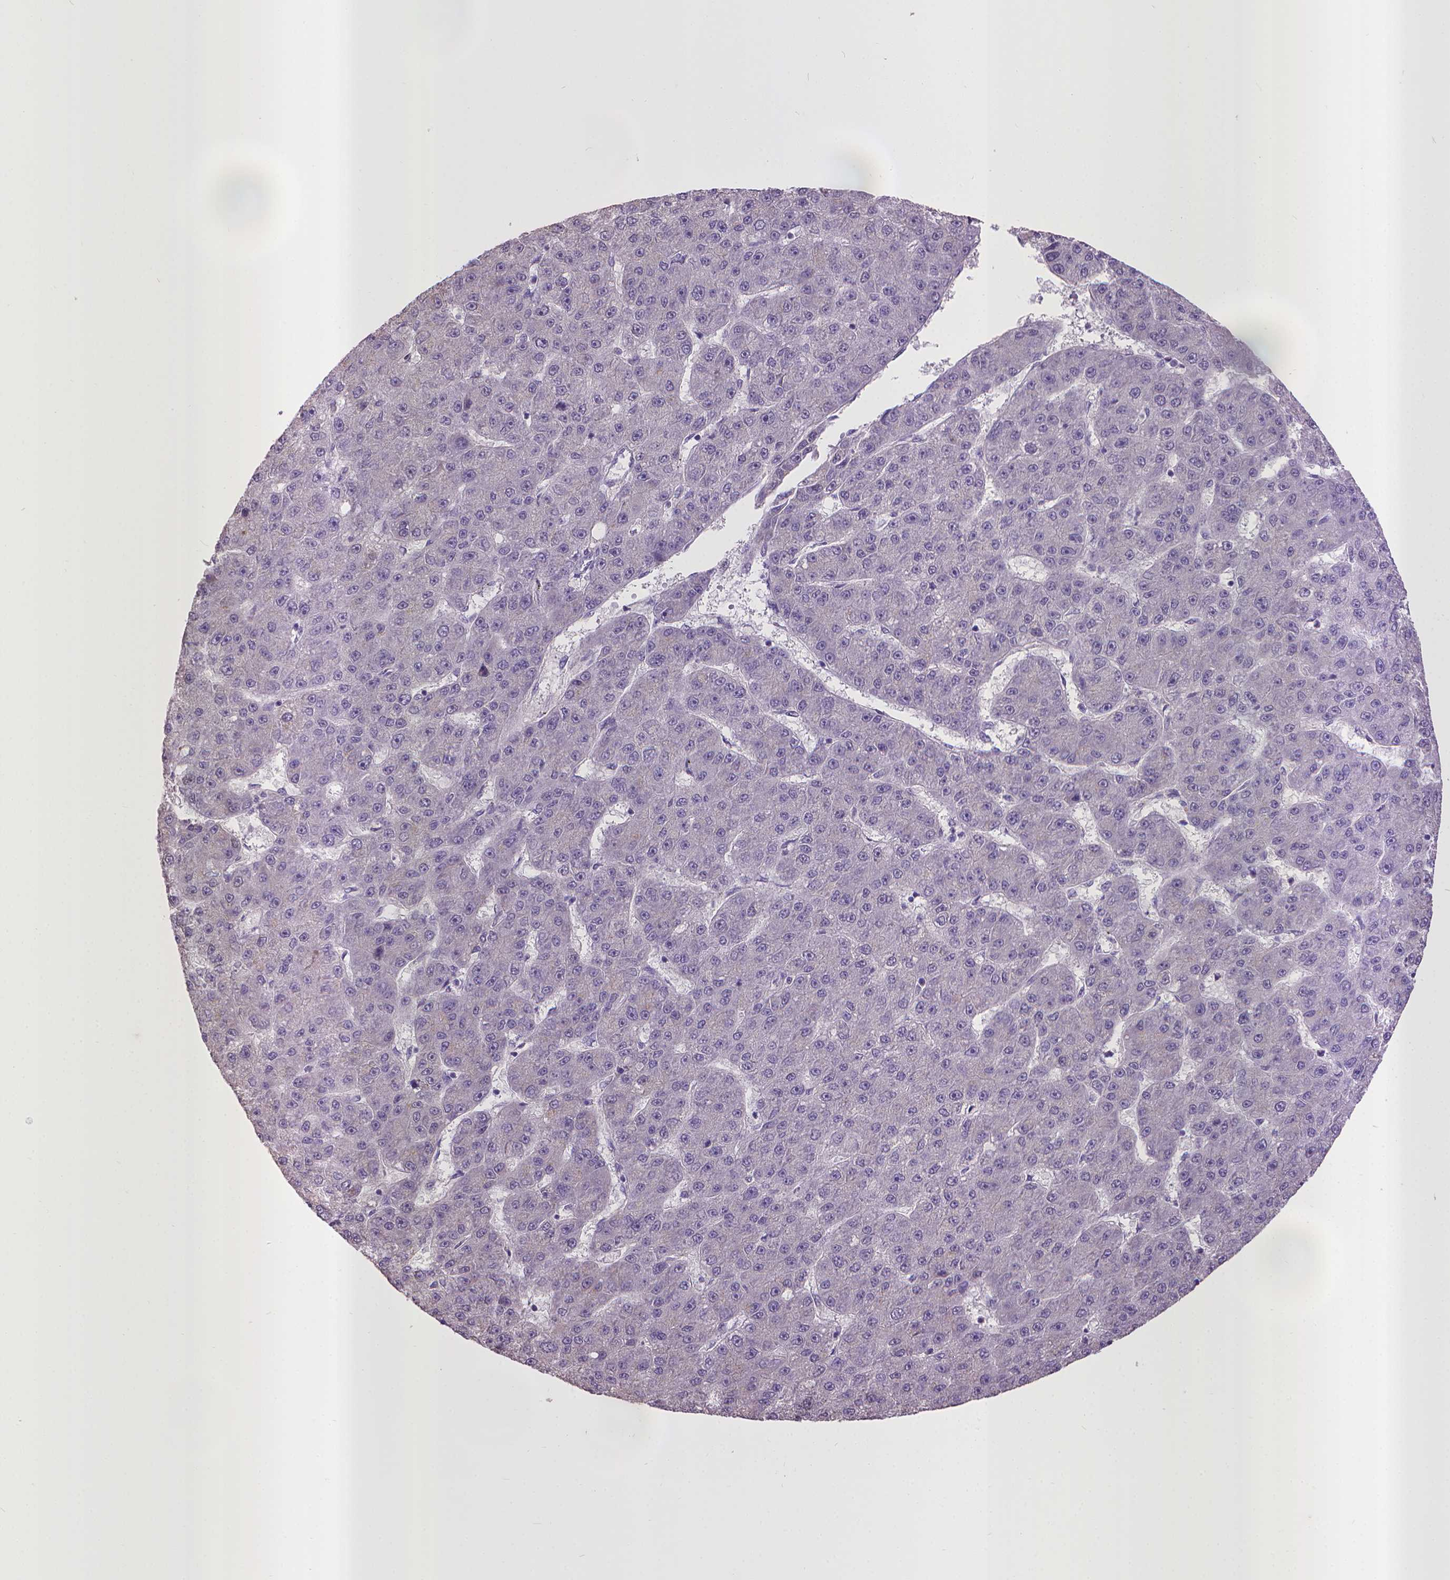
{"staining": {"intensity": "negative", "quantity": "none", "location": "none"}, "tissue": "liver cancer", "cell_type": "Tumor cells", "image_type": "cancer", "snomed": [{"axis": "morphology", "description": "Carcinoma, Hepatocellular, NOS"}, {"axis": "topography", "description": "Liver"}], "caption": "IHC photomicrograph of human liver cancer (hepatocellular carcinoma) stained for a protein (brown), which demonstrates no expression in tumor cells. The staining was performed using DAB (3,3'-diaminobenzidine) to visualize the protein expression in brown, while the nuclei were stained in blue with hematoxylin (Magnification: 20x).", "gene": "CPM", "patient": {"sex": "male", "age": 67}}